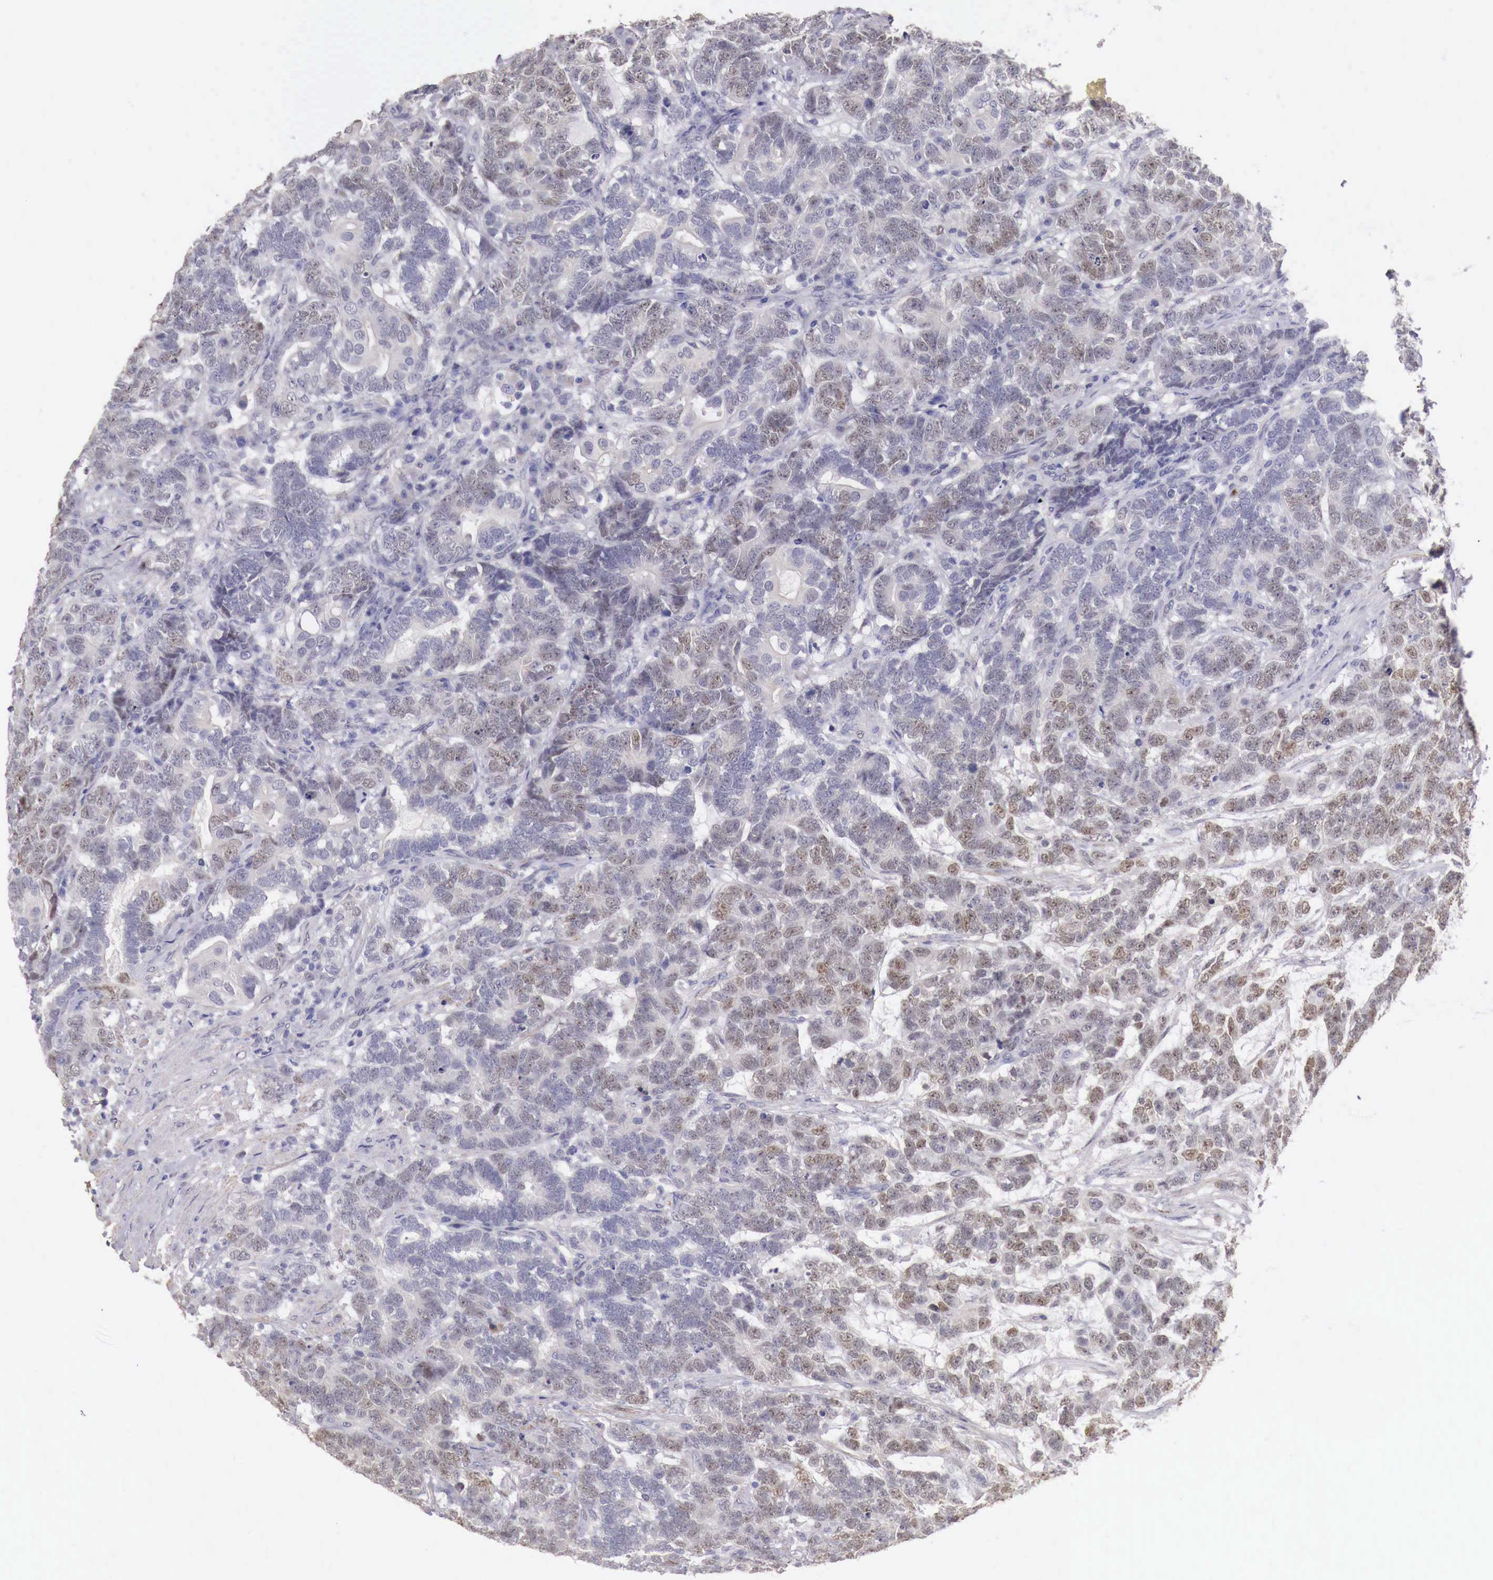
{"staining": {"intensity": "moderate", "quantity": "25%-75%", "location": "nuclear"}, "tissue": "testis cancer", "cell_type": "Tumor cells", "image_type": "cancer", "snomed": [{"axis": "morphology", "description": "Carcinoma, Embryonal, NOS"}, {"axis": "topography", "description": "Testis"}], "caption": "Testis cancer tissue shows moderate nuclear positivity in about 25%-75% of tumor cells (Stains: DAB in brown, nuclei in blue, Microscopy: brightfield microscopy at high magnification).", "gene": "ENOX2", "patient": {"sex": "male", "age": 26}}